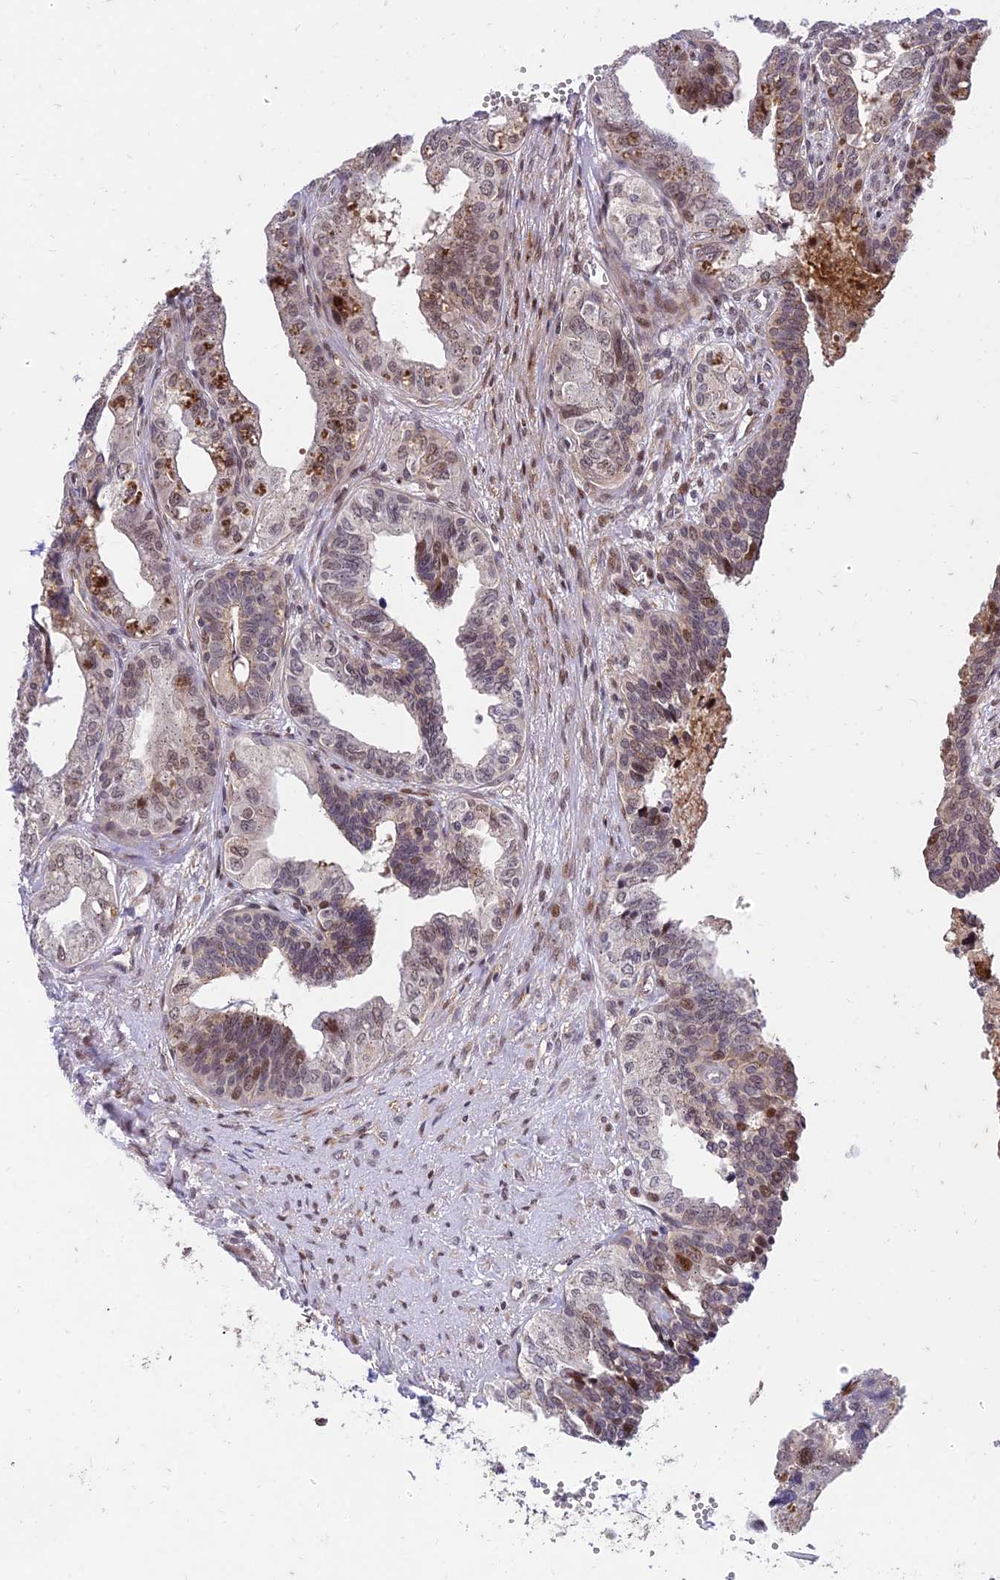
{"staining": {"intensity": "moderate", "quantity": "25%-75%", "location": "nuclear"}, "tissue": "seminal vesicle", "cell_type": "Glandular cells", "image_type": "normal", "snomed": [{"axis": "morphology", "description": "Normal tissue, NOS"}, {"axis": "topography", "description": "Seminal veicle"}], "caption": "Normal seminal vesicle displays moderate nuclear positivity in approximately 25%-75% of glandular cells.", "gene": "ZNF85", "patient": {"sex": "male", "age": 67}}